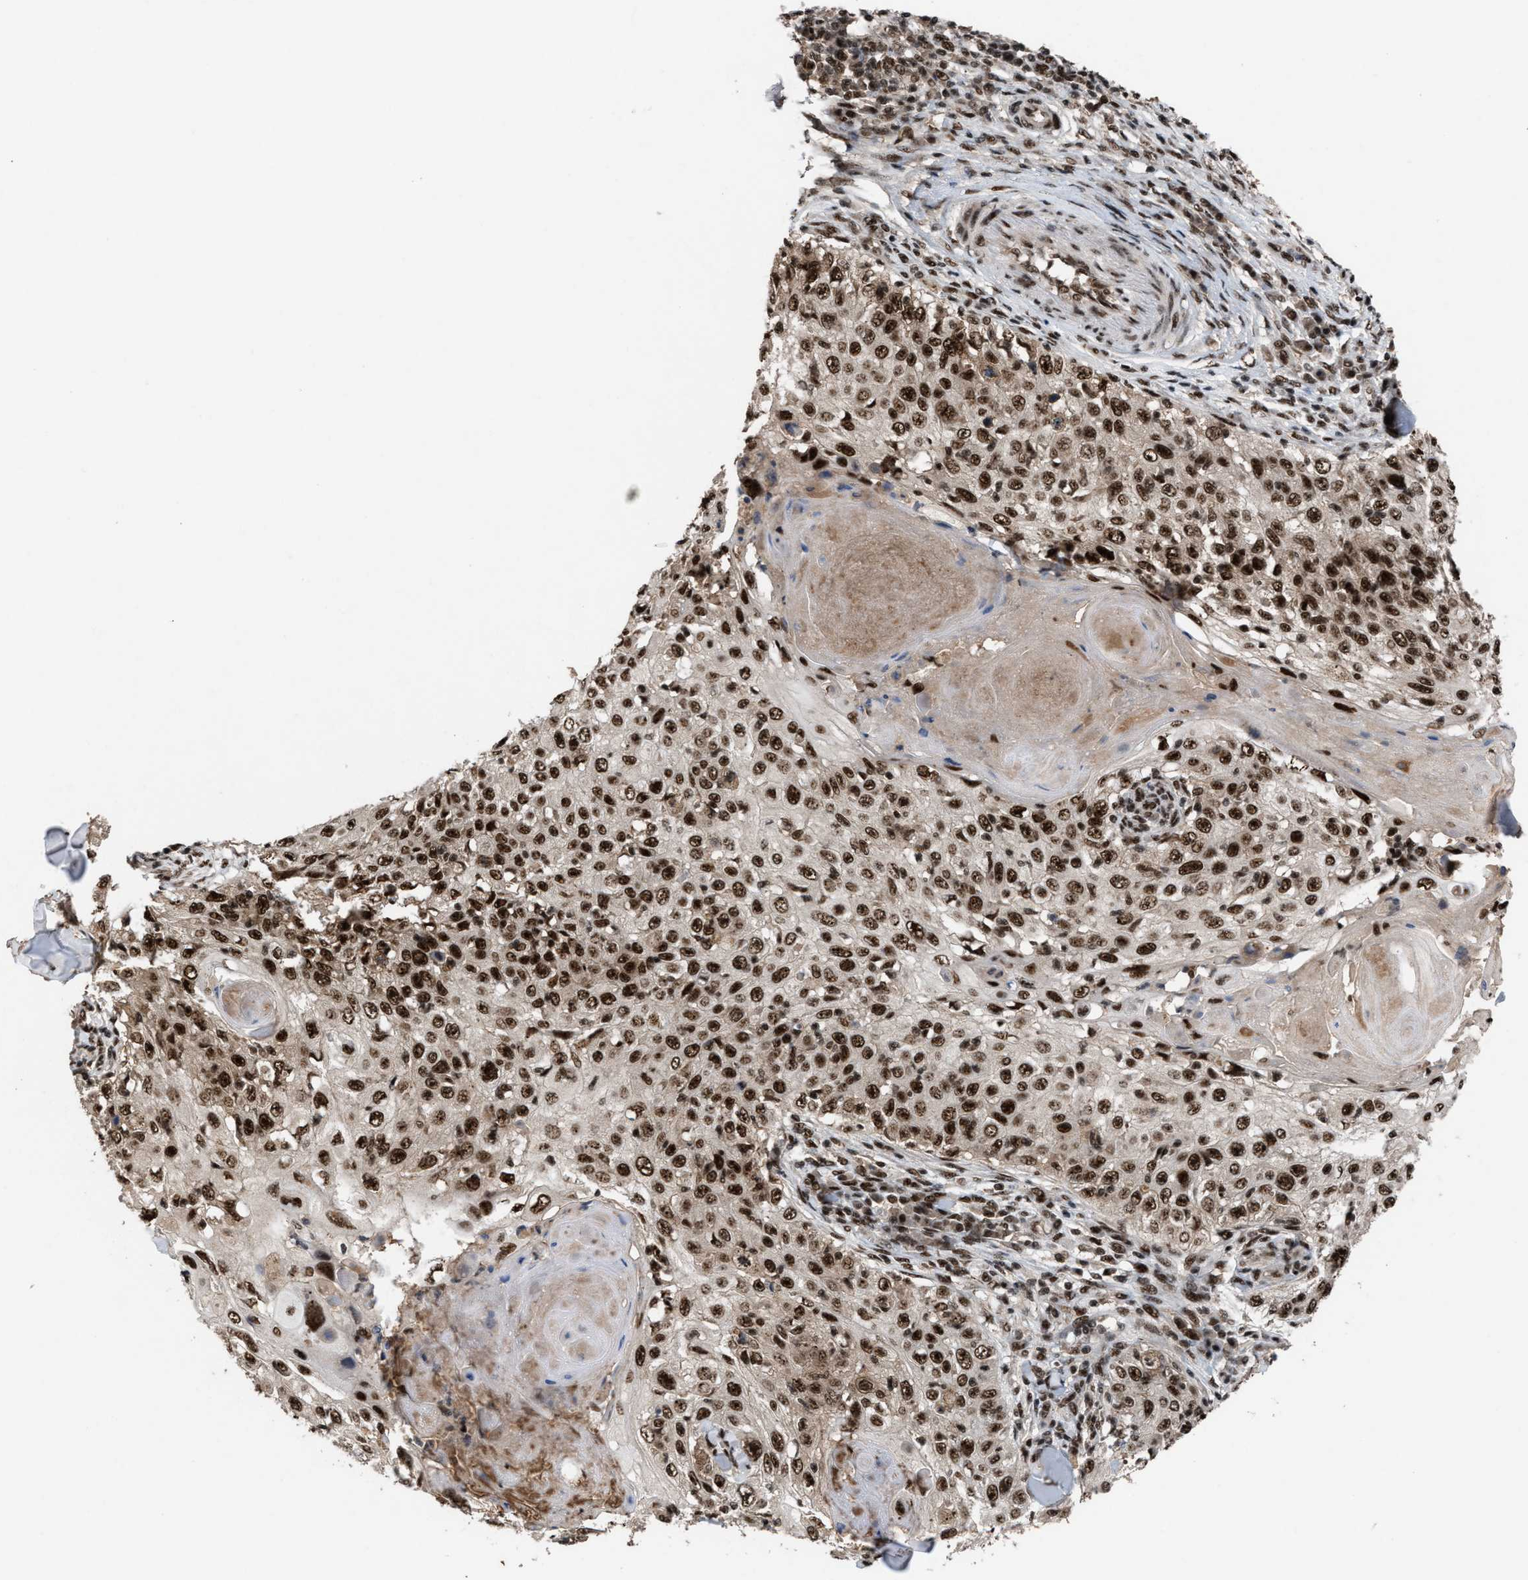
{"staining": {"intensity": "strong", "quantity": ">75%", "location": "nuclear"}, "tissue": "skin cancer", "cell_type": "Tumor cells", "image_type": "cancer", "snomed": [{"axis": "morphology", "description": "Squamous cell carcinoma, NOS"}, {"axis": "topography", "description": "Skin"}], "caption": "Human skin cancer (squamous cell carcinoma) stained with a brown dye shows strong nuclear positive expression in approximately >75% of tumor cells.", "gene": "PRPF4", "patient": {"sex": "male", "age": 86}}